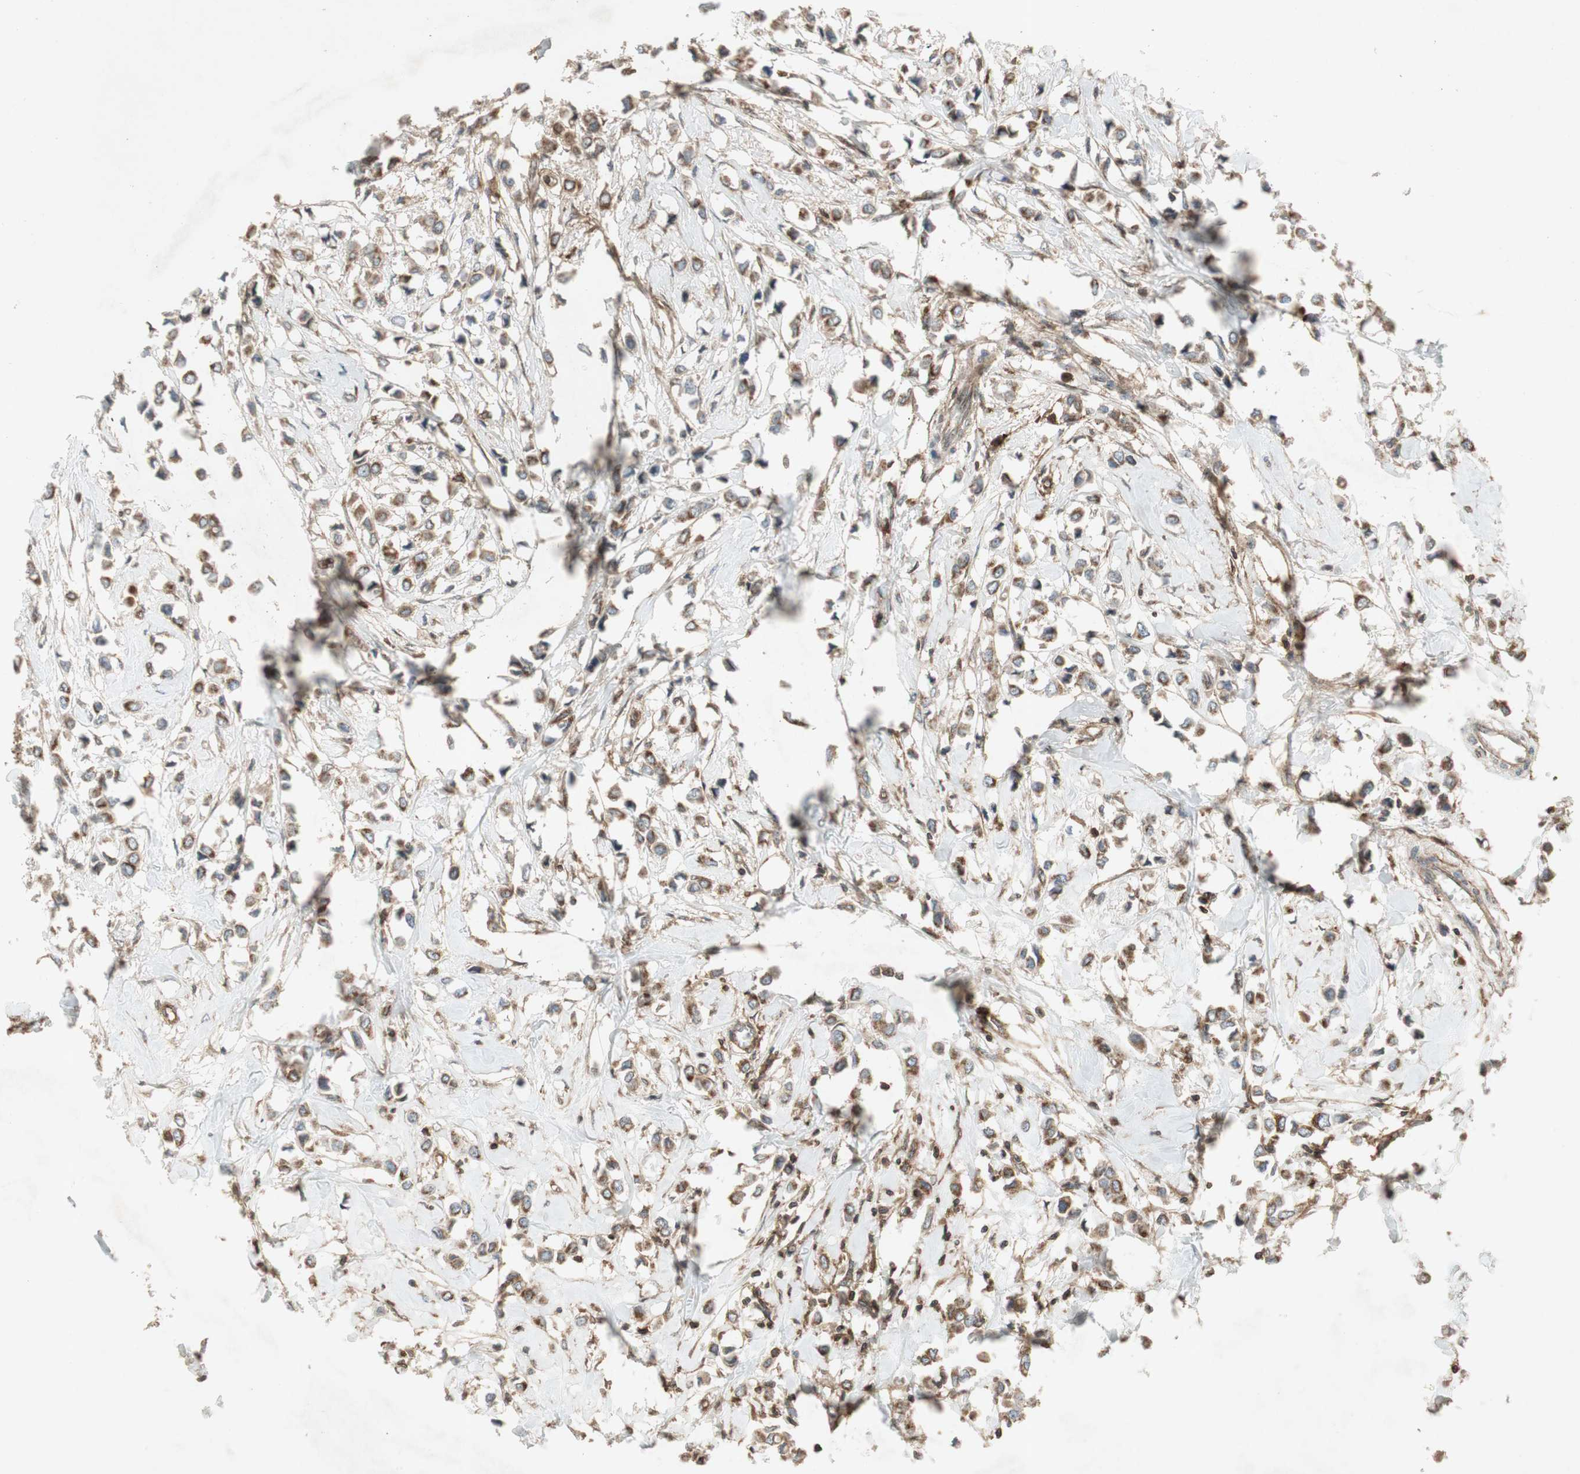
{"staining": {"intensity": "moderate", "quantity": ">75%", "location": "cytoplasmic/membranous"}, "tissue": "breast cancer", "cell_type": "Tumor cells", "image_type": "cancer", "snomed": [{"axis": "morphology", "description": "Lobular carcinoma"}, {"axis": "topography", "description": "Breast"}], "caption": "Breast cancer stained with a brown dye reveals moderate cytoplasmic/membranous positive staining in approximately >75% of tumor cells.", "gene": "BTN3A3", "patient": {"sex": "female", "age": 51}}